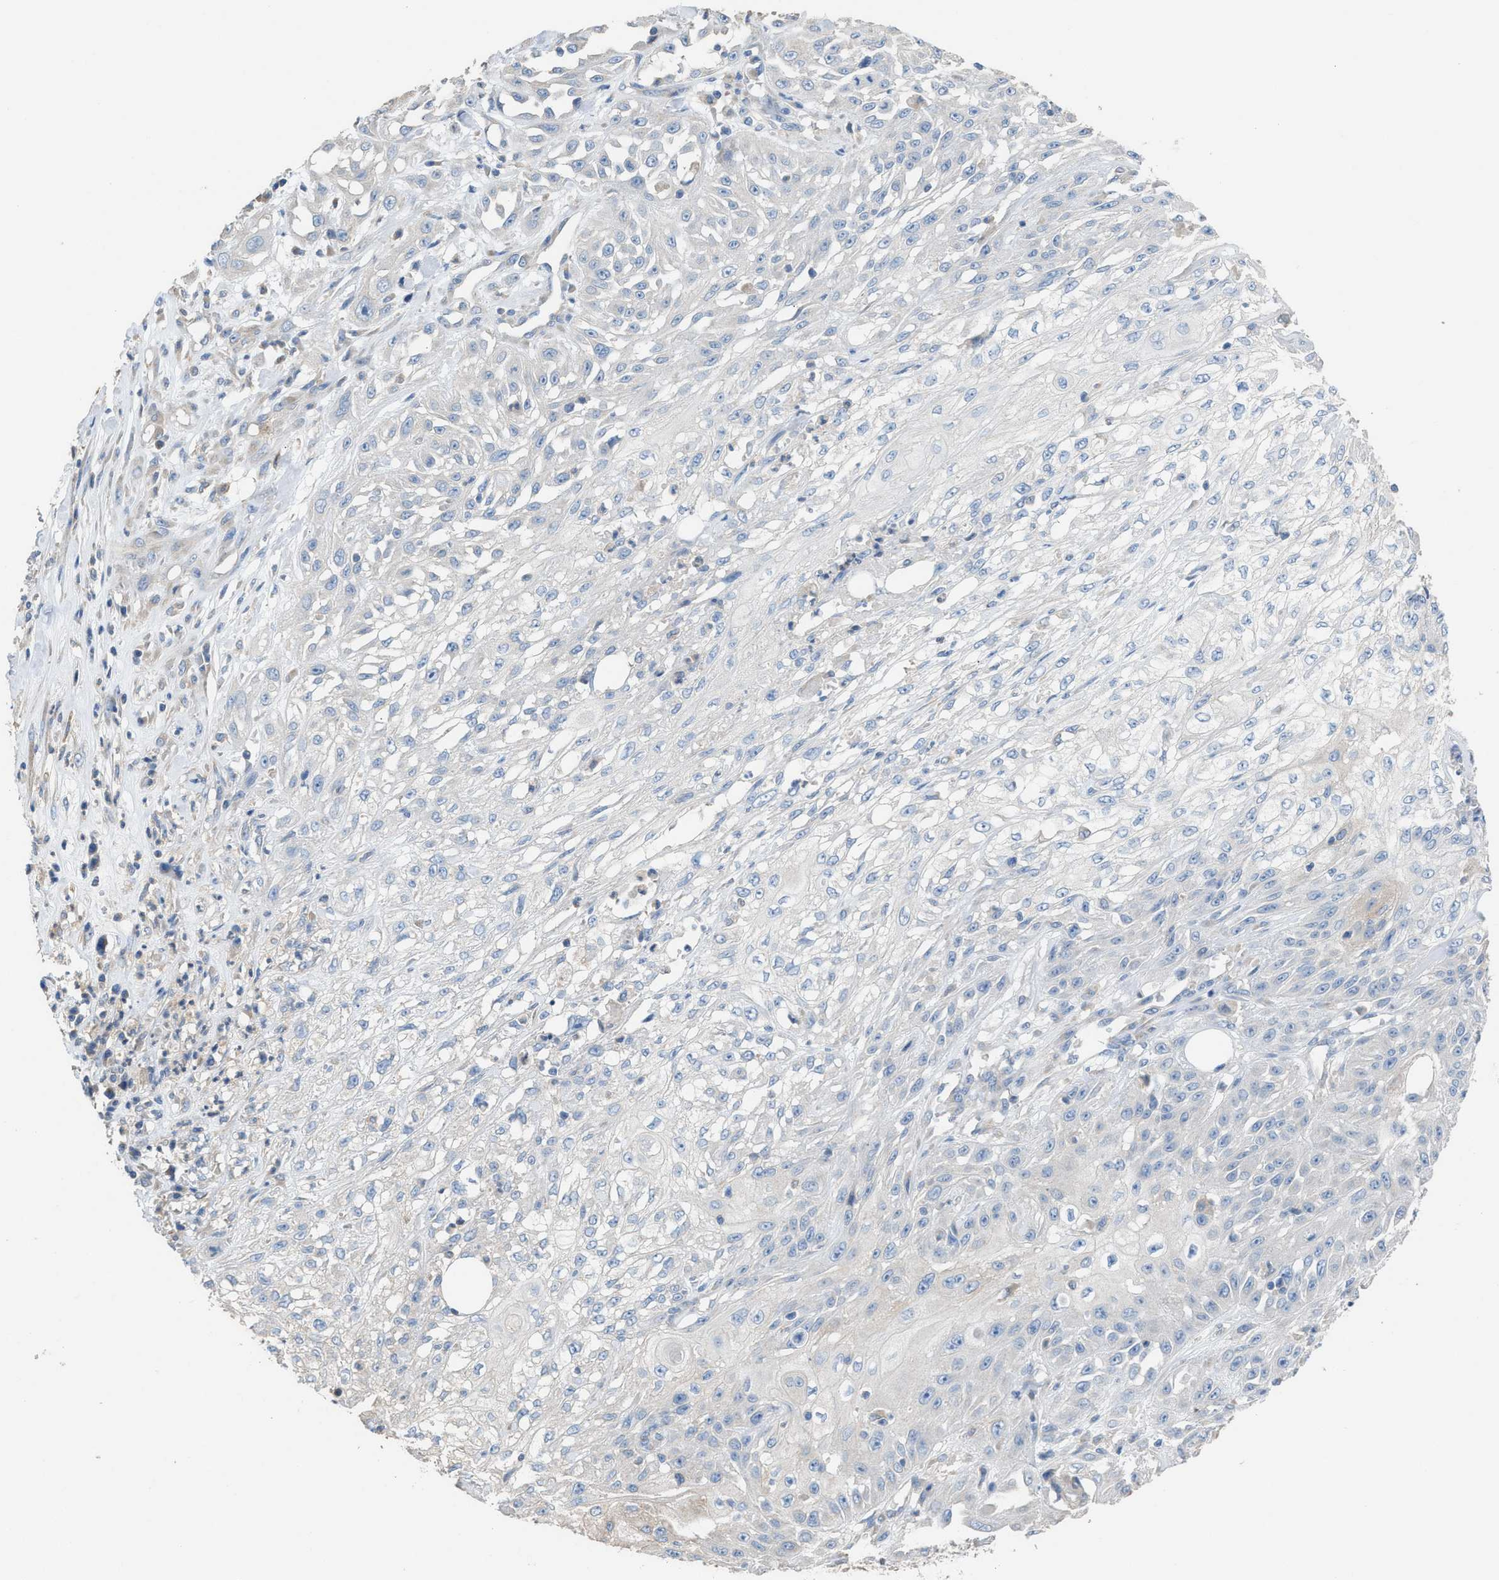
{"staining": {"intensity": "negative", "quantity": "none", "location": "none"}, "tissue": "skin cancer", "cell_type": "Tumor cells", "image_type": "cancer", "snomed": [{"axis": "morphology", "description": "Squamous cell carcinoma, NOS"}, {"axis": "morphology", "description": "Squamous cell carcinoma, metastatic, NOS"}, {"axis": "topography", "description": "Skin"}, {"axis": "topography", "description": "Lymph node"}], "caption": "This is an IHC histopathology image of human skin cancer (metastatic squamous cell carcinoma). There is no positivity in tumor cells.", "gene": "NQO2", "patient": {"sex": "male", "age": 75}}